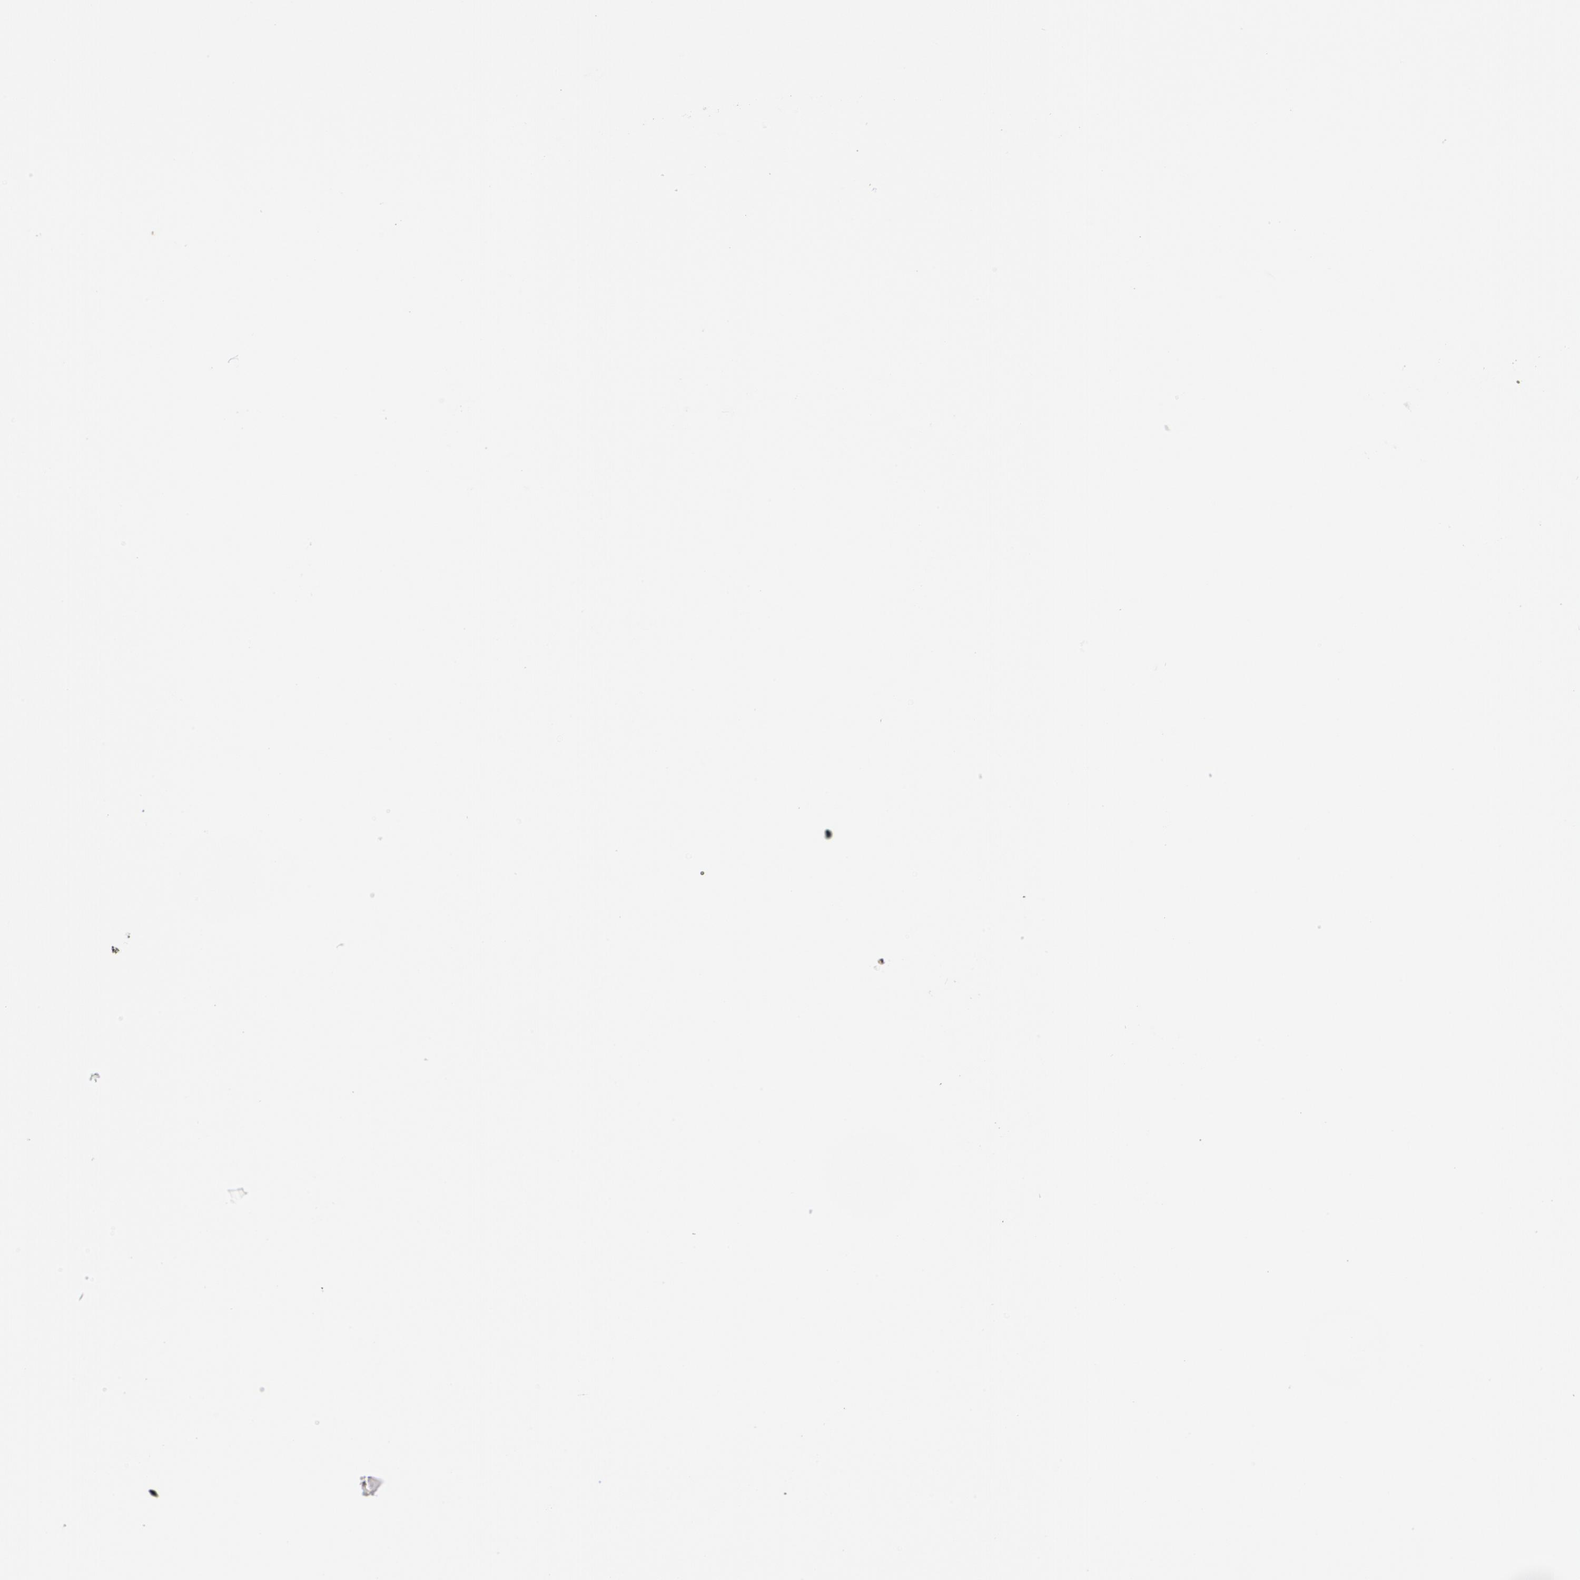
{"staining": {"intensity": "strong", "quantity": "25%-75%", "location": "nuclear"}, "tissue": "spleen", "cell_type": "Cells in red pulp", "image_type": "normal", "snomed": [{"axis": "morphology", "description": "Normal tissue, NOS"}, {"axis": "topography", "description": "Spleen"}], "caption": "An IHC micrograph of normal tissue is shown. Protein staining in brown highlights strong nuclear positivity in spleen within cells in red pulp.", "gene": "PTPRC", "patient": {"sex": "female", "age": 43}}